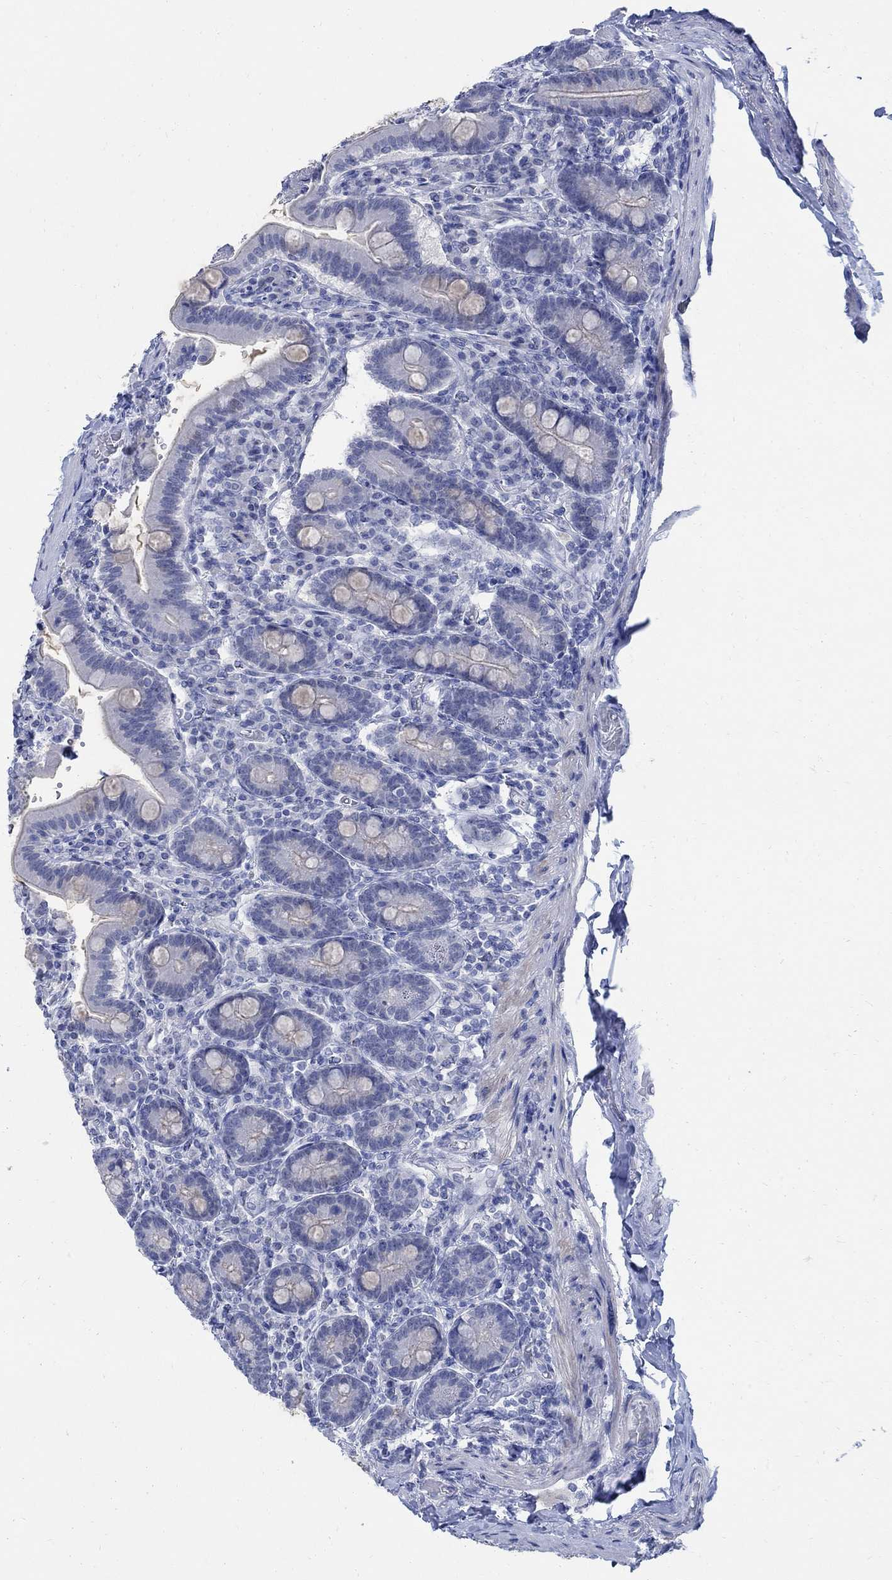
{"staining": {"intensity": "weak", "quantity": "<25%", "location": "cytoplasmic/membranous"}, "tissue": "small intestine", "cell_type": "Glandular cells", "image_type": "normal", "snomed": [{"axis": "morphology", "description": "Normal tissue, NOS"}, {"axis": "topography", "description": "Small intestine"}], "caption": "Benign small intestine was stained to show a protein in brown. There is no significant positivity in glandular cells.", "gene": "CAMK2N1", "patient": {"sex": "male", "age": 66}}